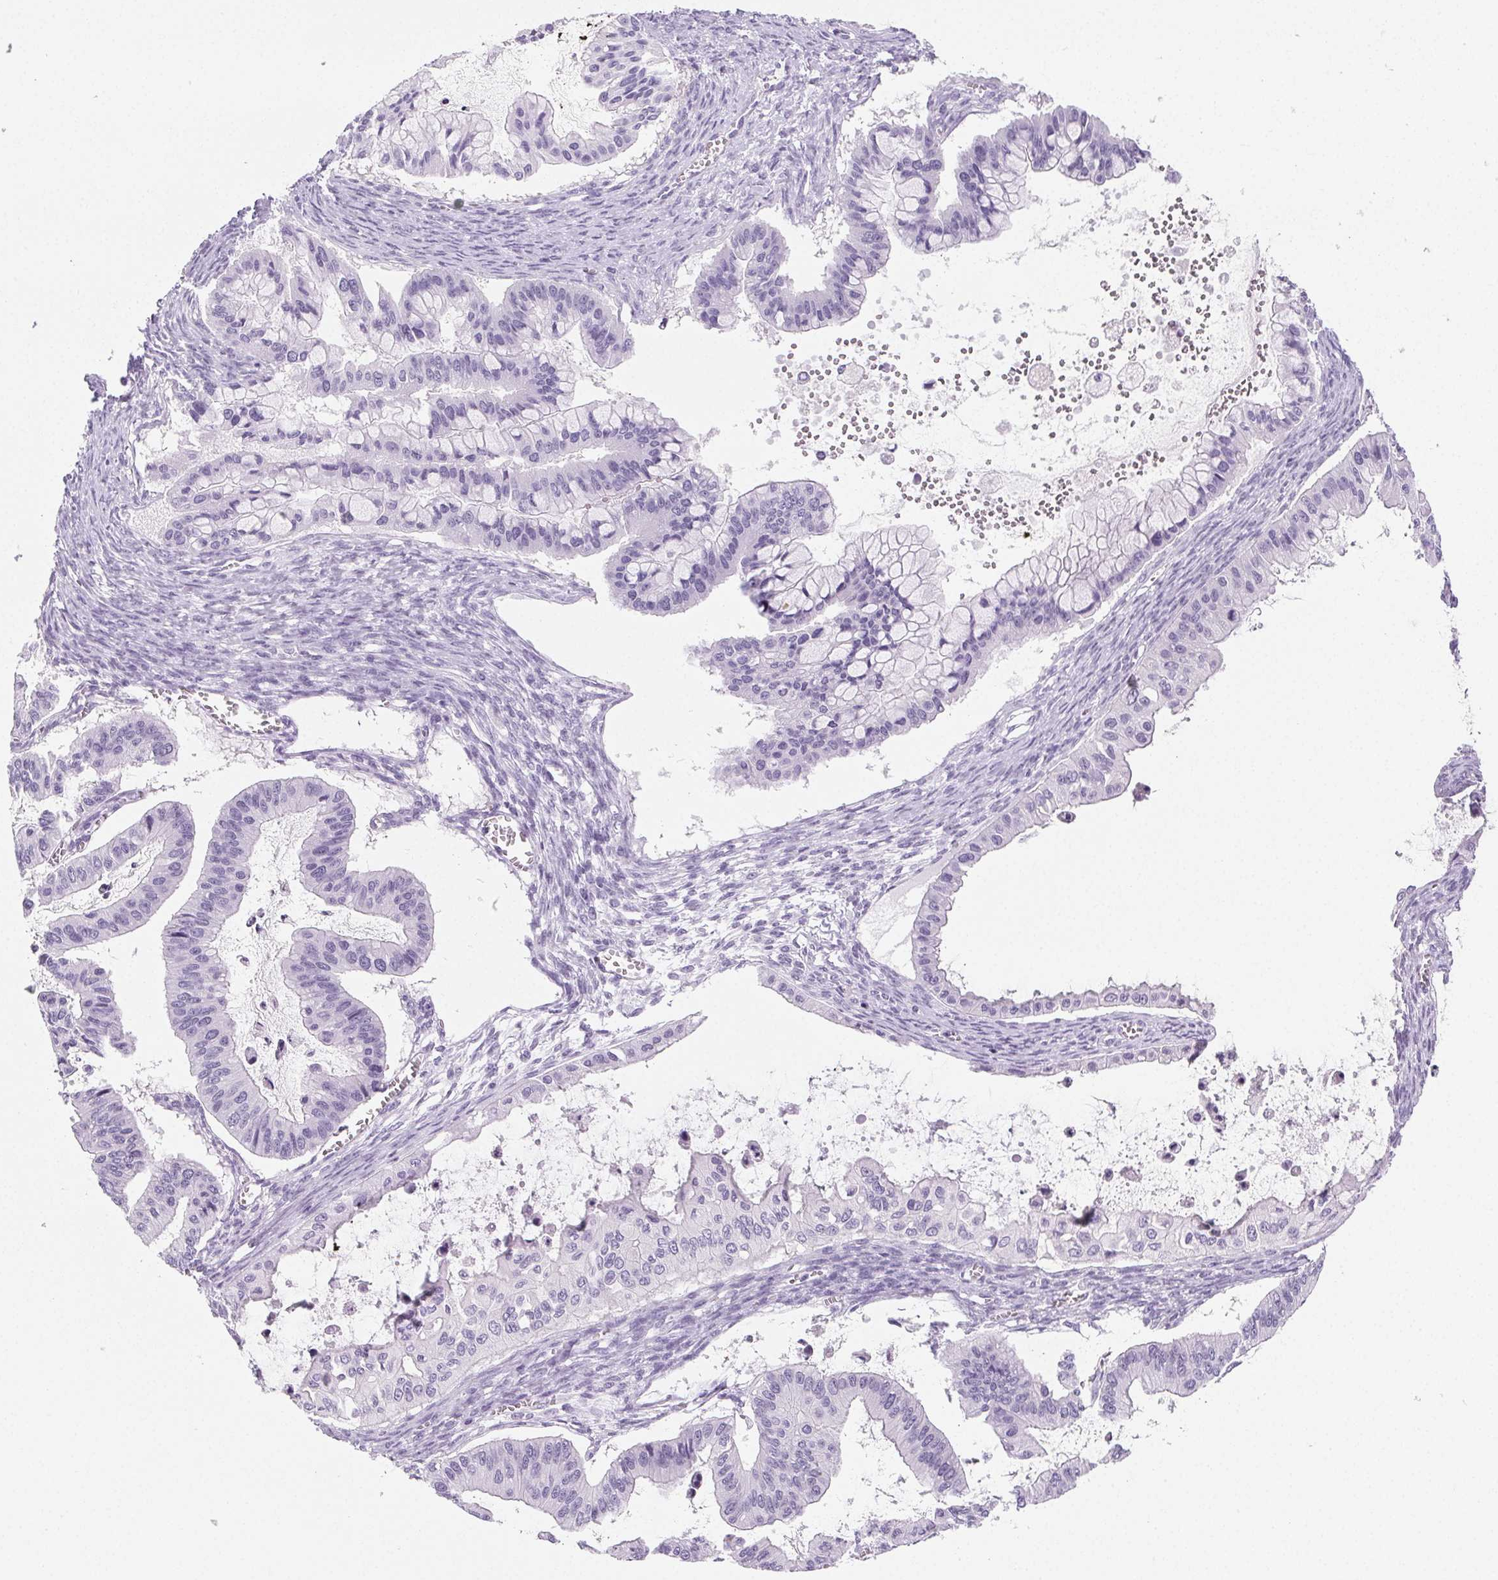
{"staining": {"intensity": "negative", "quantity": "none", "location": "none"}, "tissue": "ovarian cancer", "cell_type": "Tumor cells", "image_type": "cancer", "snomed": [{"axis": "morphology", "description": "Cystadenocarcinoma, mucinous, NOS"}, {"axis": "topography", "description": "Ovary"}], "caption": "Photomicrograph shows no protein expression in tumor cells of ovarian cancer (mucinous cystadenocarcinoma) tissue. (DAB (3,3'-diaminobenzidine) immunohistochemistry visualized using brightfield microscopy, high magnification).", "gene": "BEND2", "patient": {"sex": "female", "age": 72}}